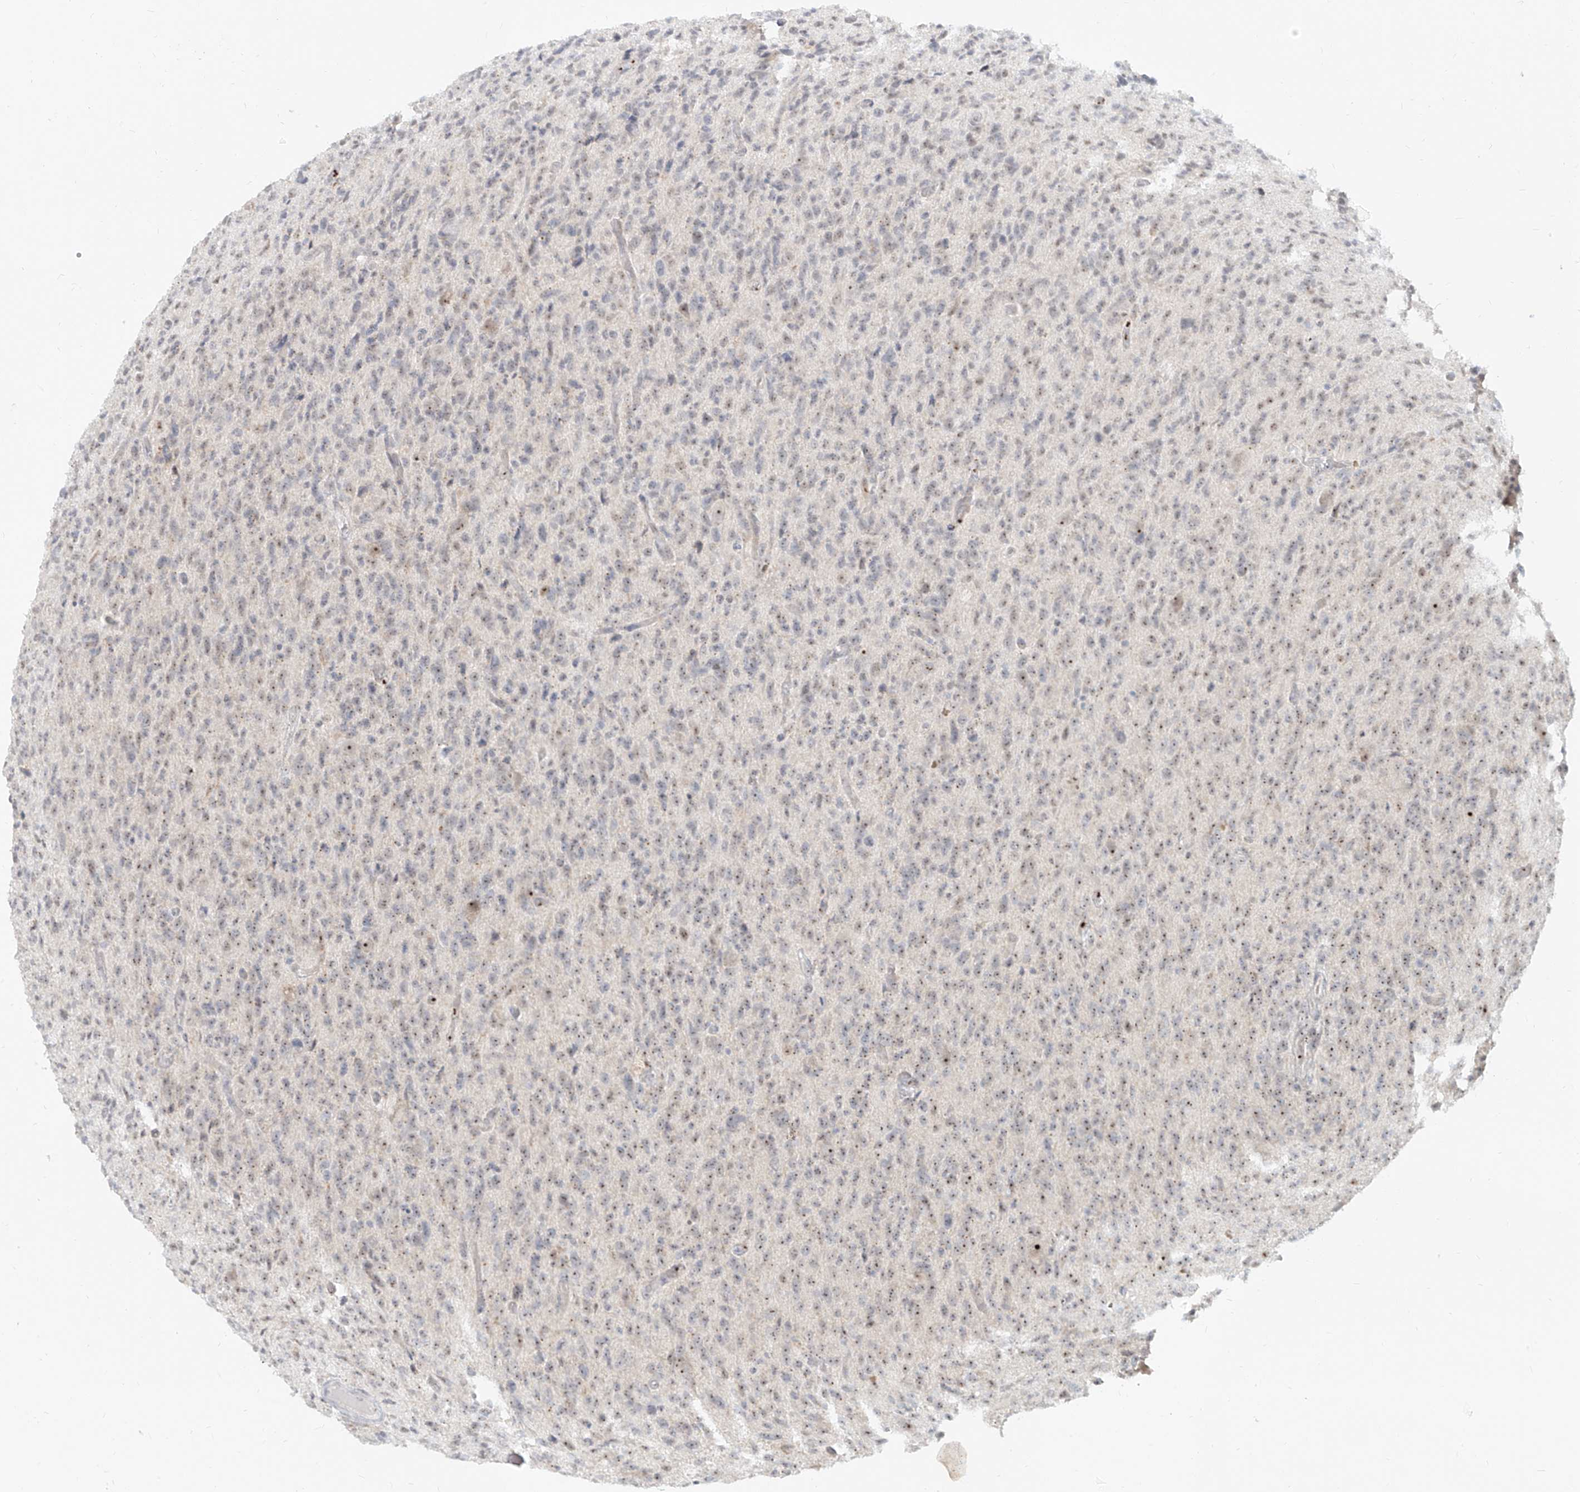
{"staining": {"intensity": "moderate", "quantity": "<25%", "location": "nuclear"}, "tissue": "glioma", "cell_type": "Tumor cells", "image_type": "cancer", "snomed": [{"axis": "morphology", "description": "Glioma, malignant, High grade"}, {"axis": "topography", "description": "Brain"}], "caption": "A low amount of moderate nuclear expression is present in approximately <25% of tumor cells in glioma tissue.", "gene": "BYSL", "patient": {"sex": "female", "age": 57}}